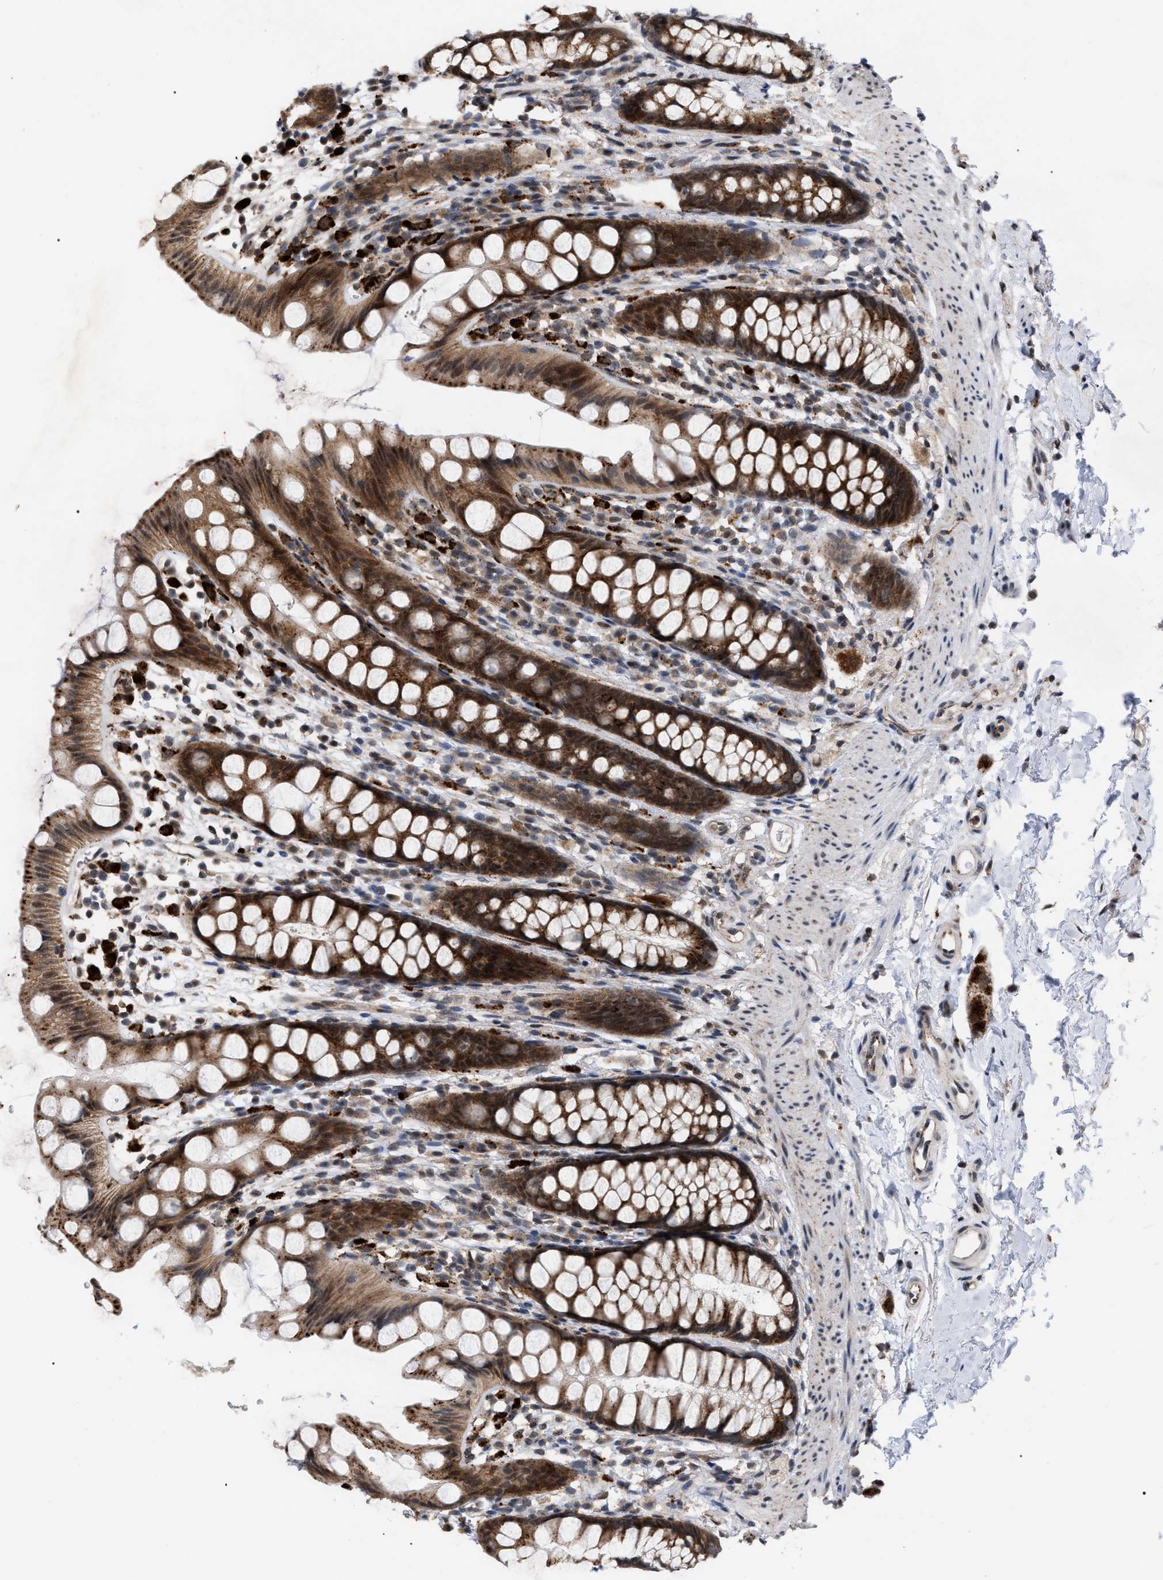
{"staining": {"intensity": "strong", "quantity": ">75%", "location": "cytoplasmic/membranous"}, "tissue": "rectum", "cell_type": "Glandular cells", "image_type": "normal", "snomed": [{"axis": "morphology", "description": "Normal tissue, NOS"}, {"axis": "topography", "description": "Rectum"}], "caption": "This micrograph exhibits IHC staining of unremarkable human rectum, with high strong cytoplasmic/membranous staining in about >75% of glandular cells.", "gene": "UPF1", "patient": {"sex": "female", "age": 65}}